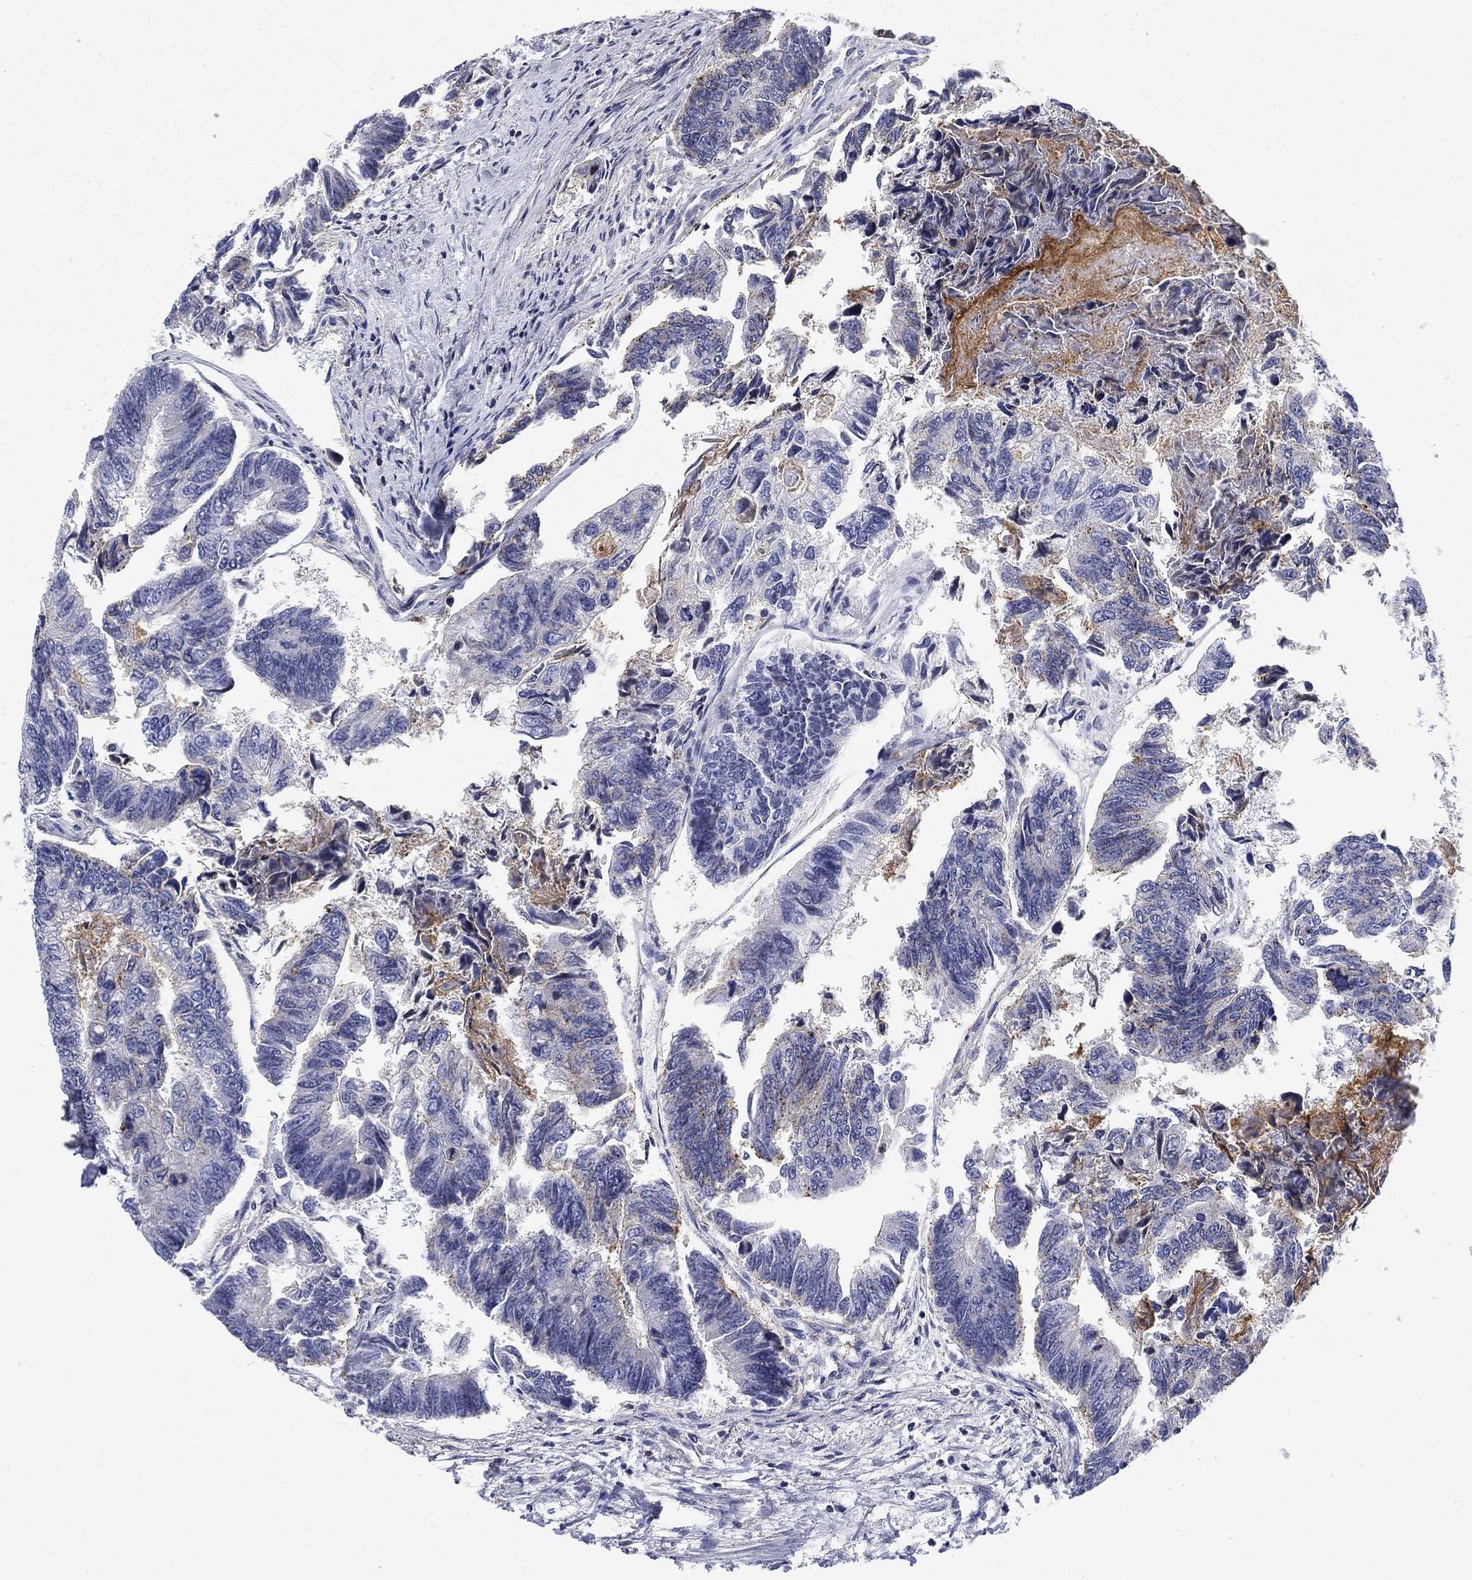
{"staining": {"intensity": "negative", "quantity": "none", "location": "none"}, "tissue": "colorectal cancer", "cell_type": "Tumor cells", "image_type": "cancer", "snomed": [{"axis": "morphology", "description": "Adenocarcinoma, NOS"}, {"axis": "topography", "description": "Colon"}], "caption": "A photomicrograph of colorectal cancer (adenocarcinoma) stained for a protein reveals no brown staining in tumor cells. (DAB (3,3'-diaminobenzidine) immunohistochemistry visualized using brightfield microscopy, high magnification).", "gene": "NACAD", "patient": {"sex": "female", "age": 65}}